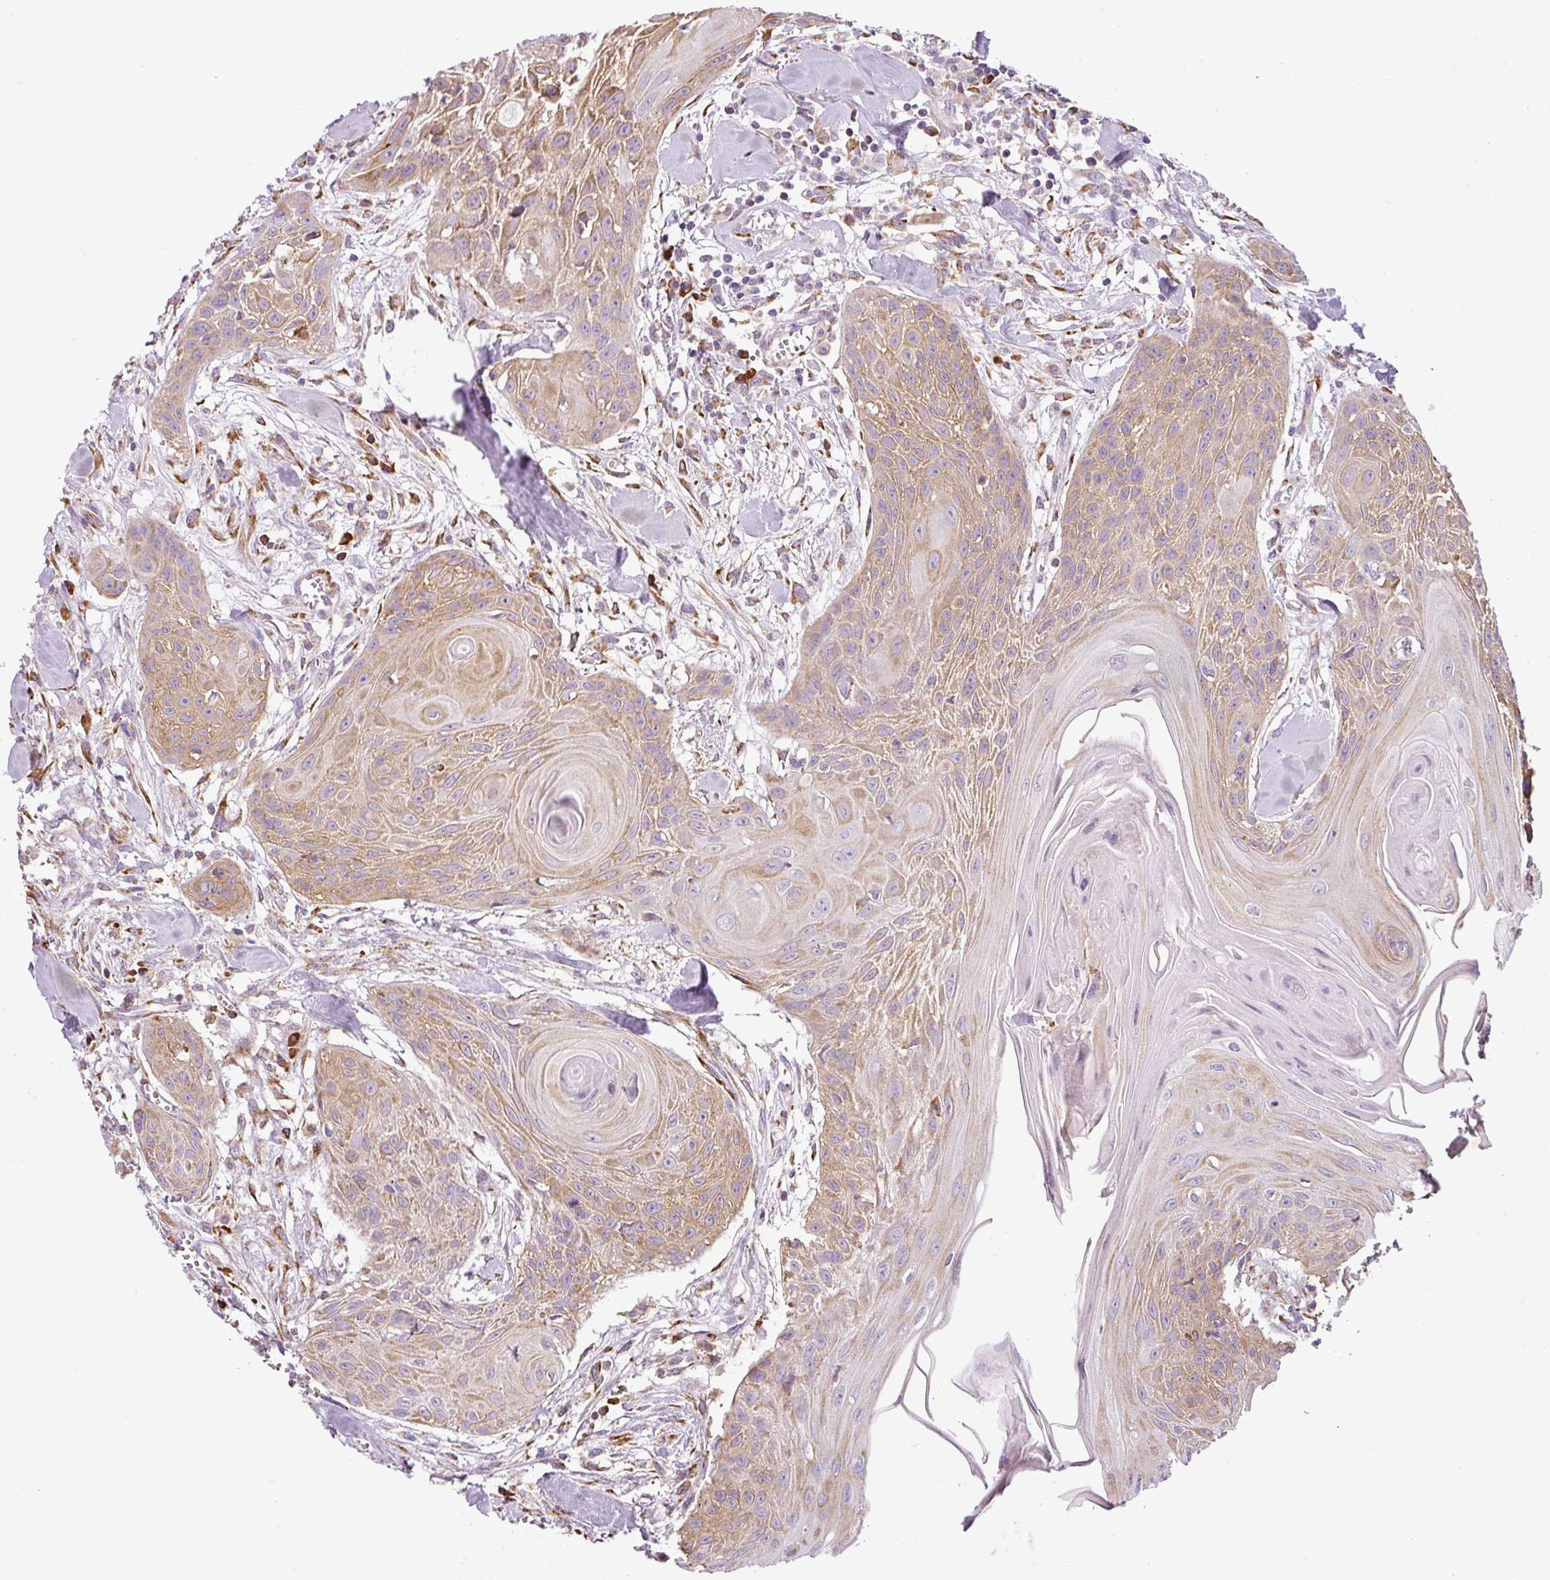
{"staining": {"intensity": "moderate", "quantity": "25%-75%", "location": "cytoplasmic/membranous"}, "tissue": "head and neck cancer", "cell_type": "Tumor cells", "image_type": "cancer", "snomed": [{"axis": "morphology", "description": "Squamous cell carcinoma, NOS"}, {"axis": "topography", "description": "Lymph node"}, {"axis": "topography", "description": "Salivary gland"}, {"axis": "topography", "description": "Head-Neck"}], "caption": "Immunohistochemistry image of neoplastic tissue: head and neck cancer (squamous cell carcinoma) stained using immunohistochemistry (IHC) reveals medium levels of moderate protein expression localized specifically in the cytoplasmic/membranous of tumor cells, appearing as a cytoplasmic/membranous brown color.", "gene": "ANKRD18A", "patient": {"sex": "female", "age": 74}}